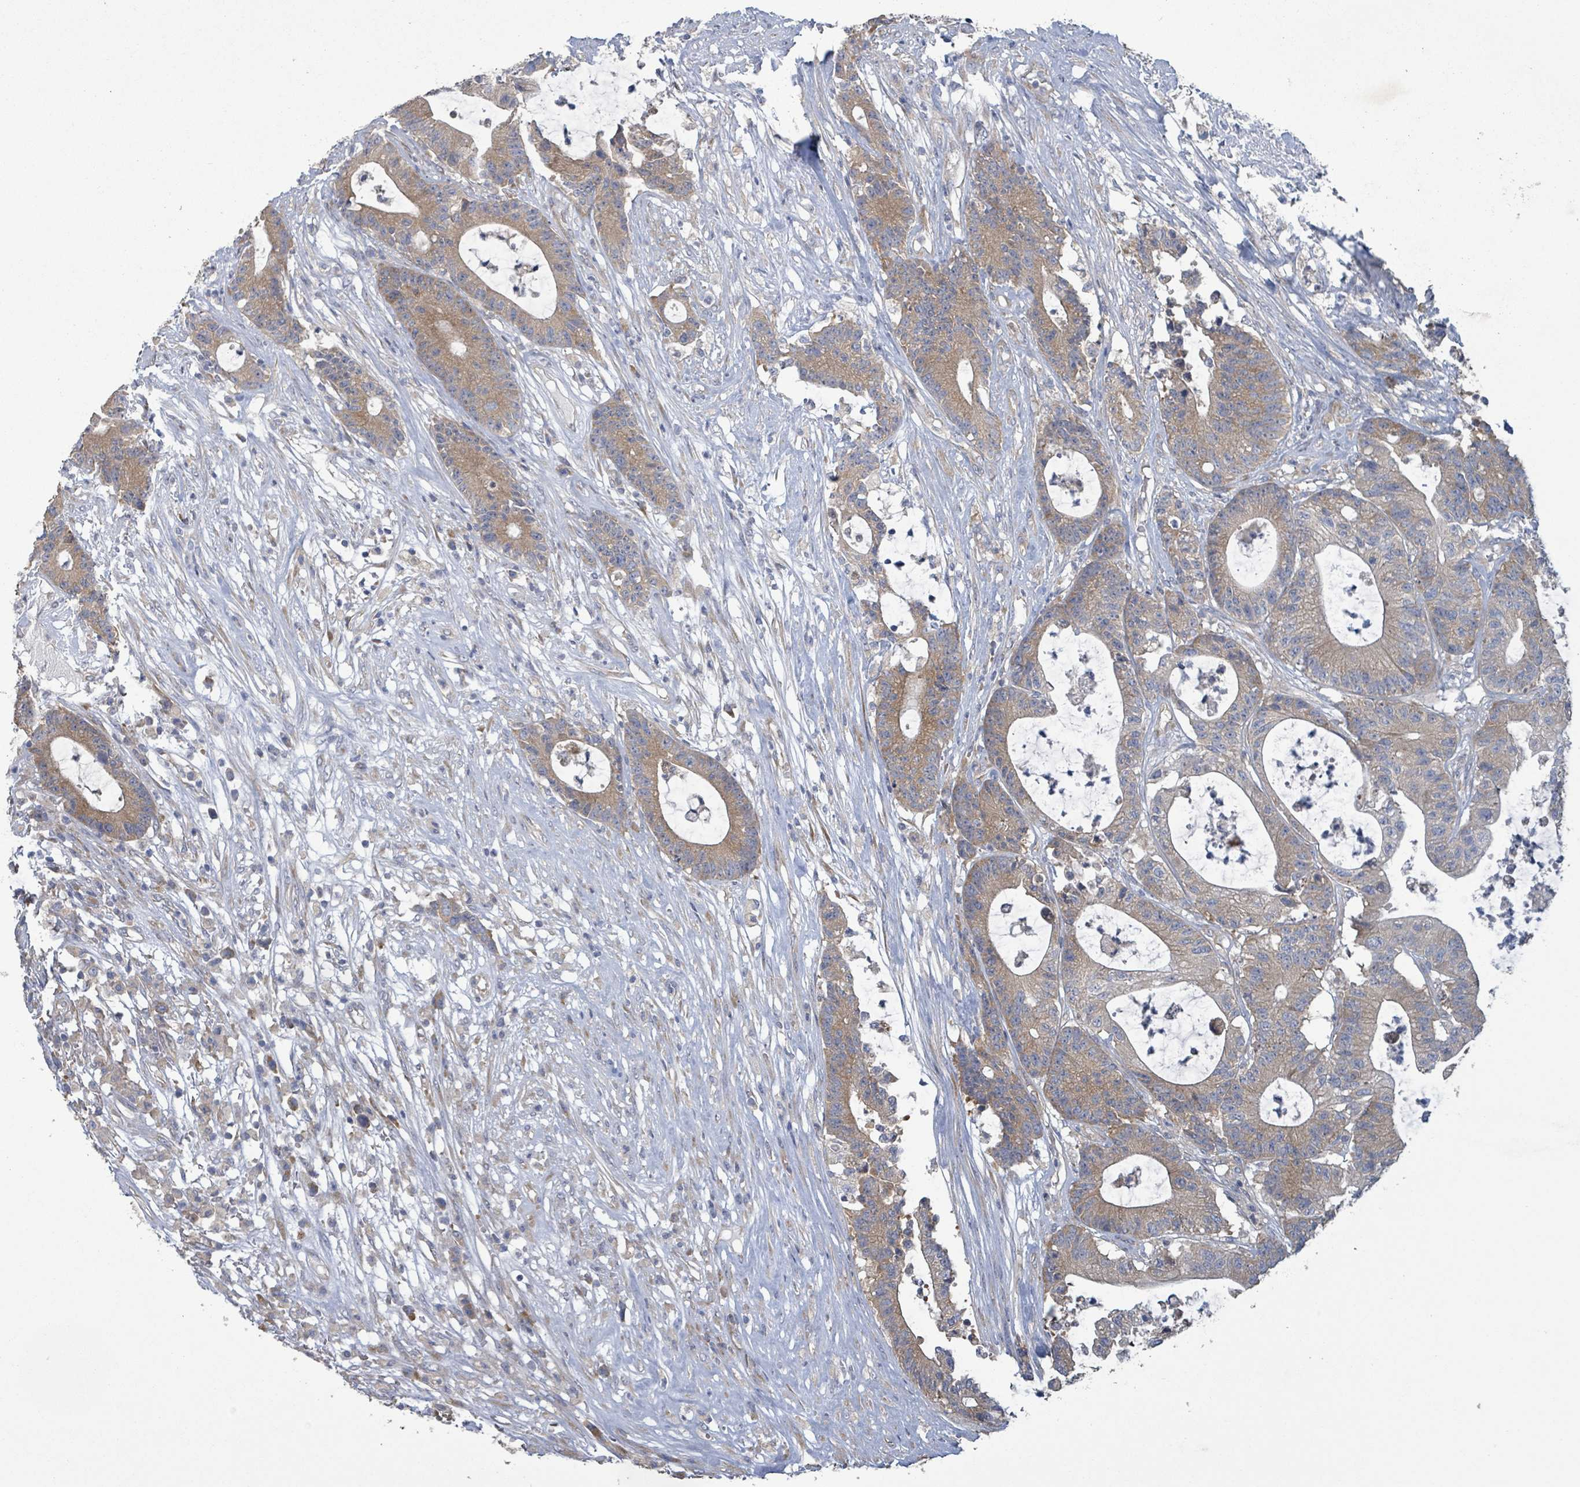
{"staining": {"intensity": "moderate", "quantity": ">75%", "location": "cytoplasmic/membranous"}, "tissue": "colorectal cancer", "cell_type": "Tumor cells", "image_type": "cancer", "snomed": [{"axis": "morphology", "description": "Adenocarcinoma, NOS"}, {"axis": "topography", "description": "Colon"}], "caption": "Tumor cells demonstrate medium levels of moderate cytoplasmic/membranous positivity in about >75% of cells in colorectal cancer.", "gene": "RPL32", "patient": {"sex": "female", "age": 84}}